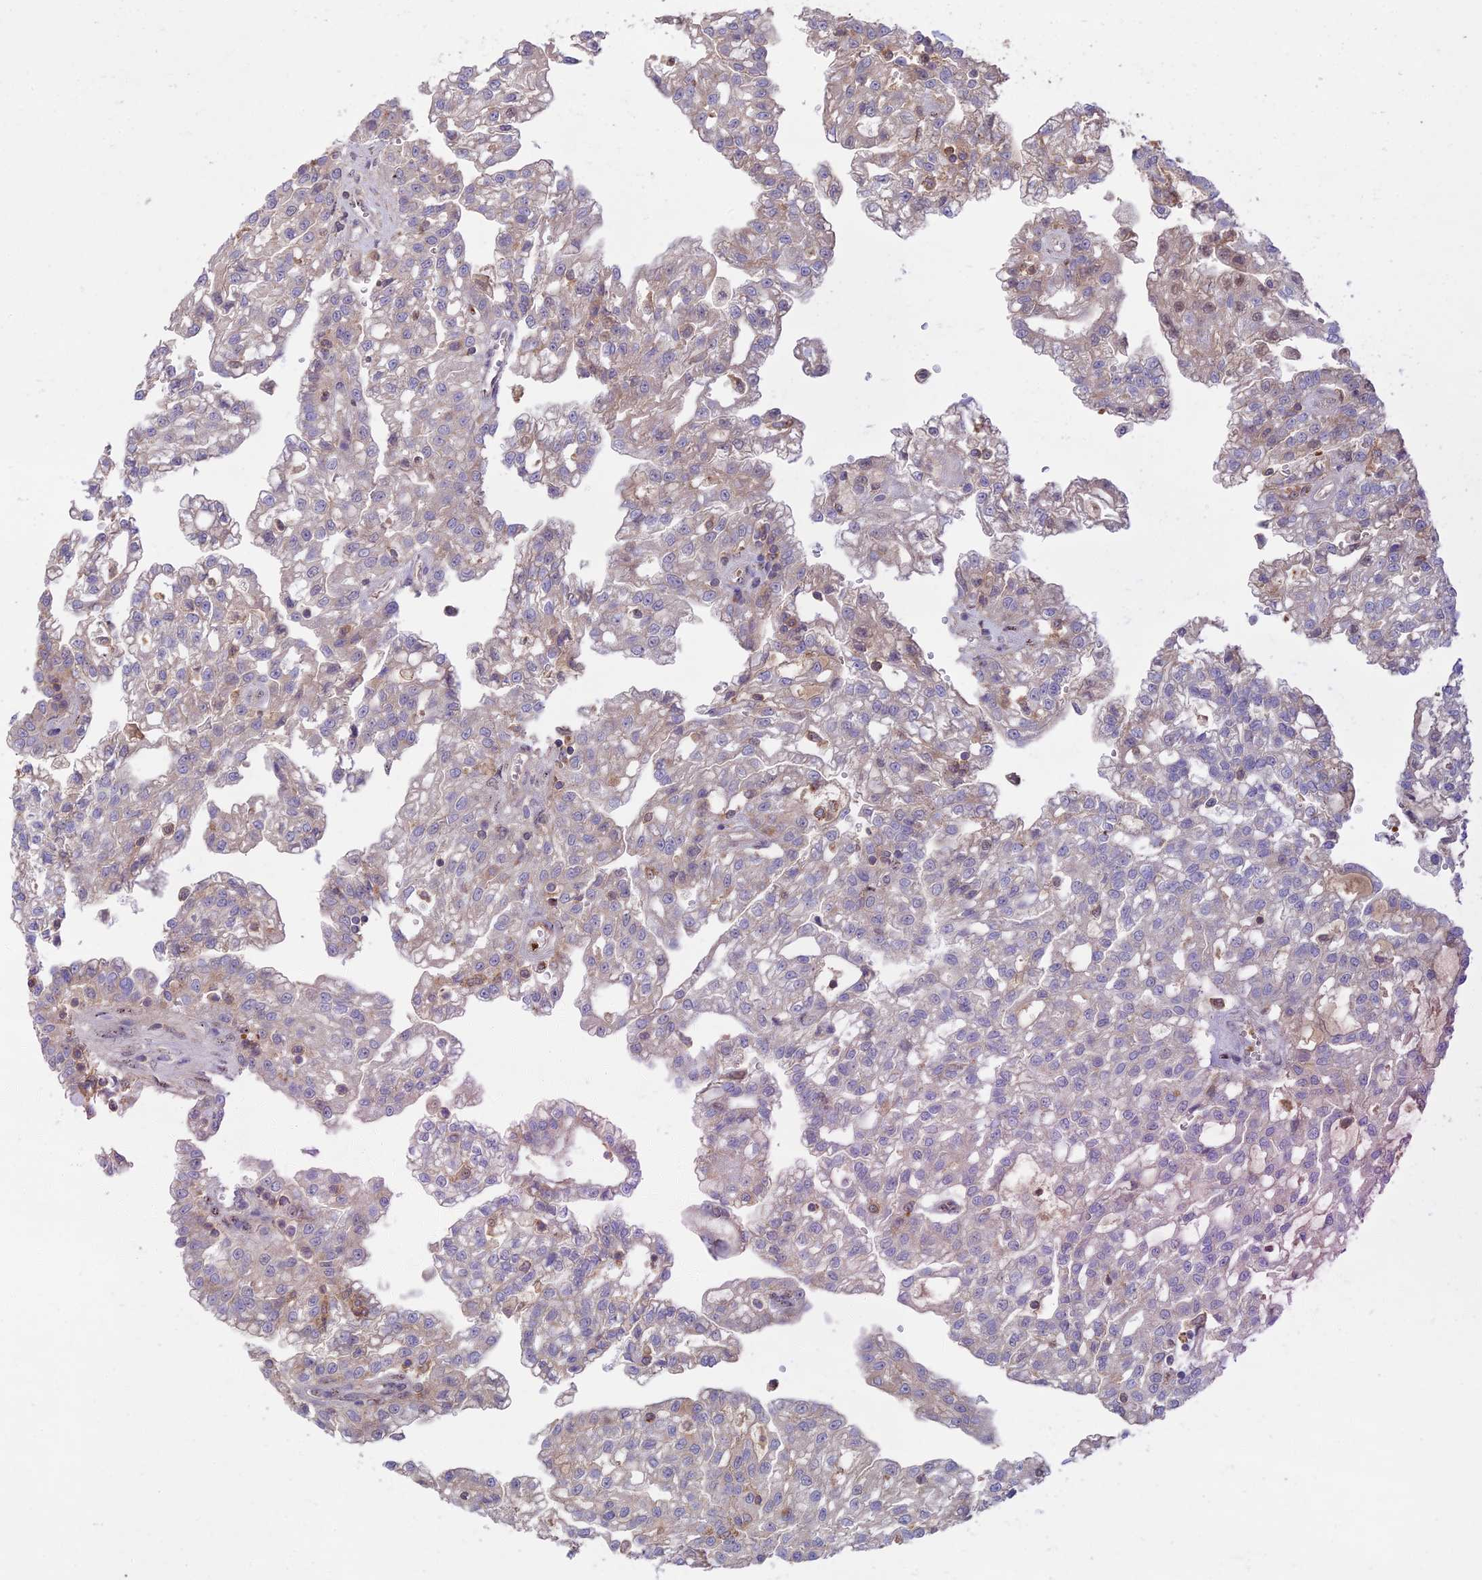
{"staining": {"intensity": "negative", "quantity": "none", "location": "none"}, "tissue": "renal cancer", "cell_type": "Tumor cells", "image_type": "cancer", "snomed": [{"axis": "morphology", "description": "Adenocarcinoma, NOS"}, {"axis": "topography", "description": "Kidney"}], "caption": "Protein analysis of renal cancer displays no significant expression in tumor cells.", "gene": "CLCF1", "patient": {"sex": "male", "age": 63}}